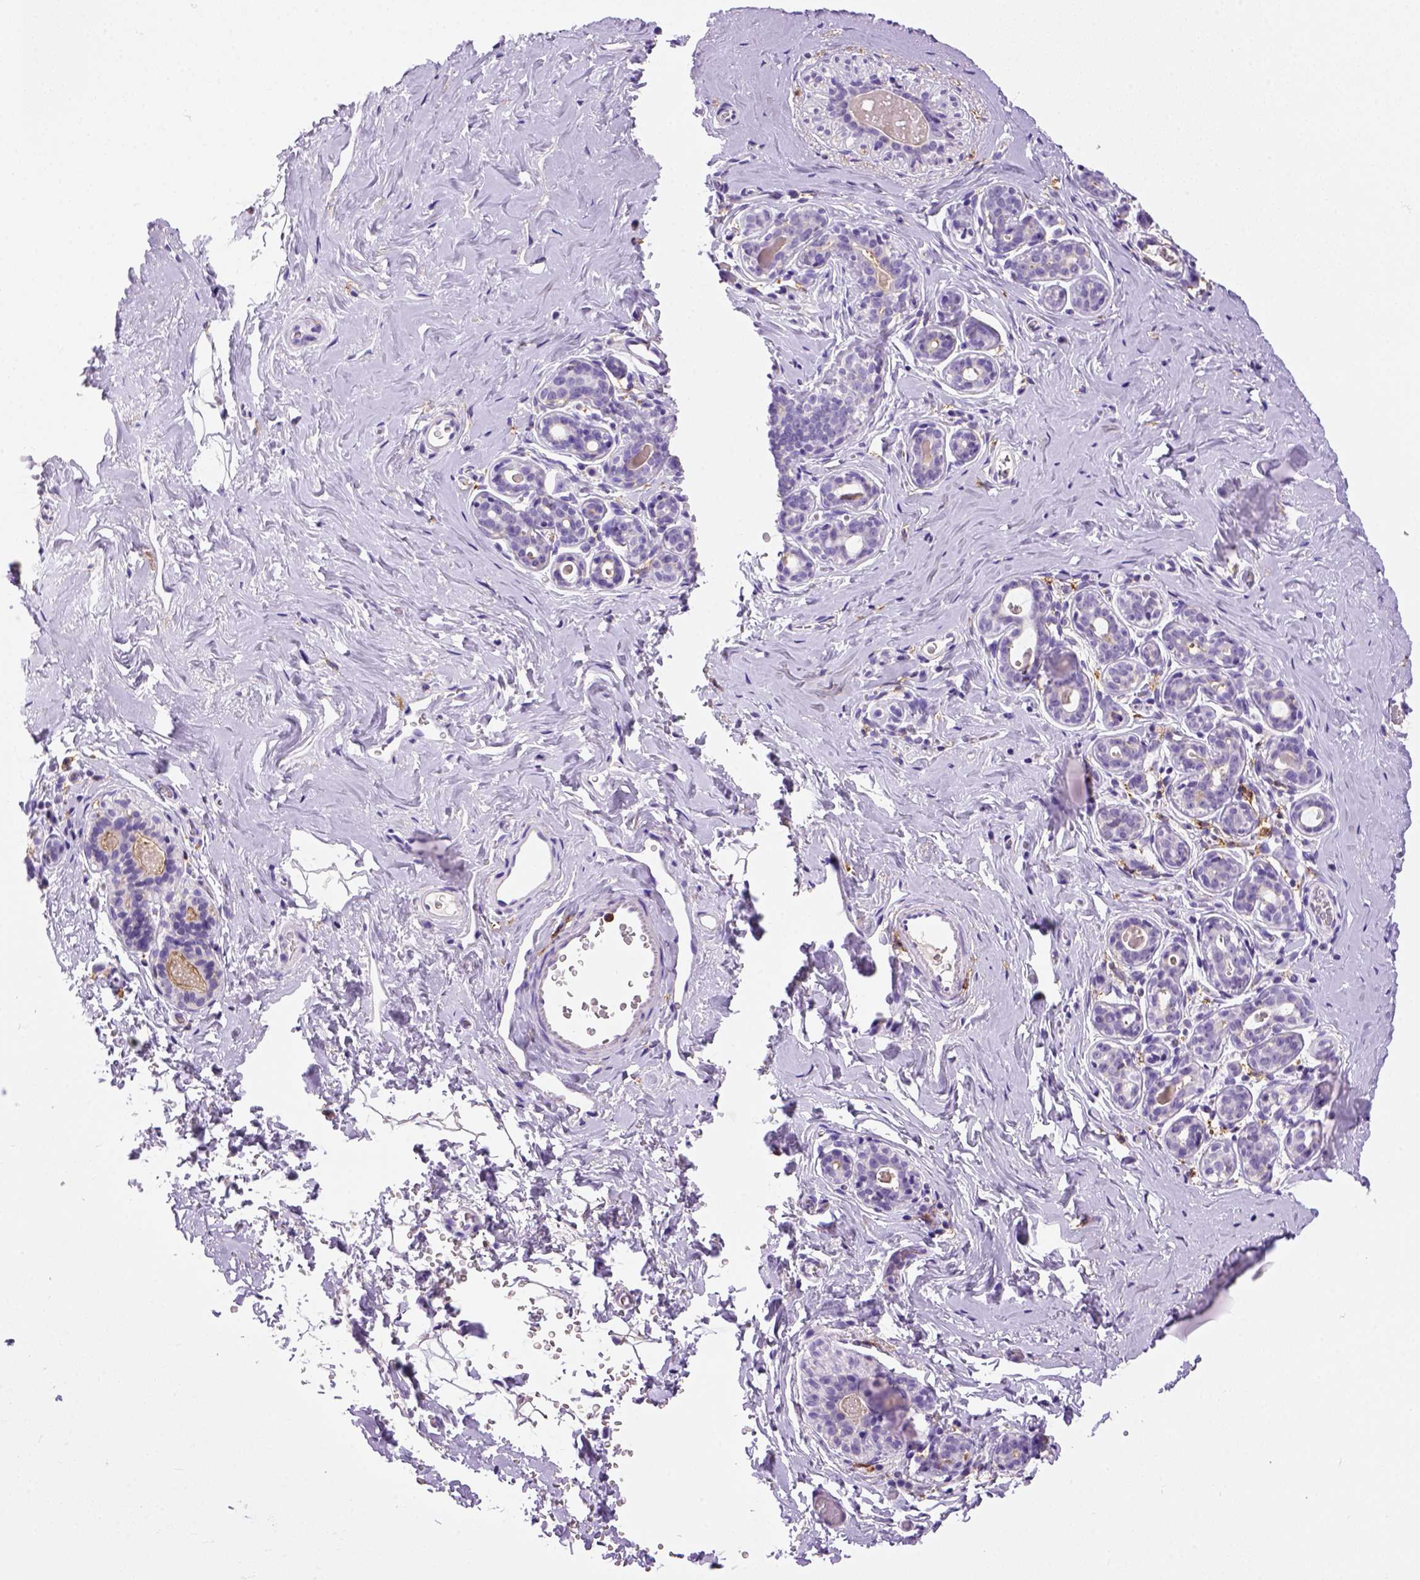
{"staining": {"intensity": "negative", "quantity": "none", "location": "none"}, "tissue": "breast", "cell_type": "Adipocytes", "image_type": "normal", "snomed": [{"axis": "morphology", "description": "Normal tissue, NOS"}, {"axis": "topography", "description": "Skin"}, {"axis": "topography", "description": "Breast"}], "caption": "Breast stained for a protein using immunohistochemistry shows no staining adipocytes.", "gene": "CD14", "patient": {"sex": "female", "age": 43}}